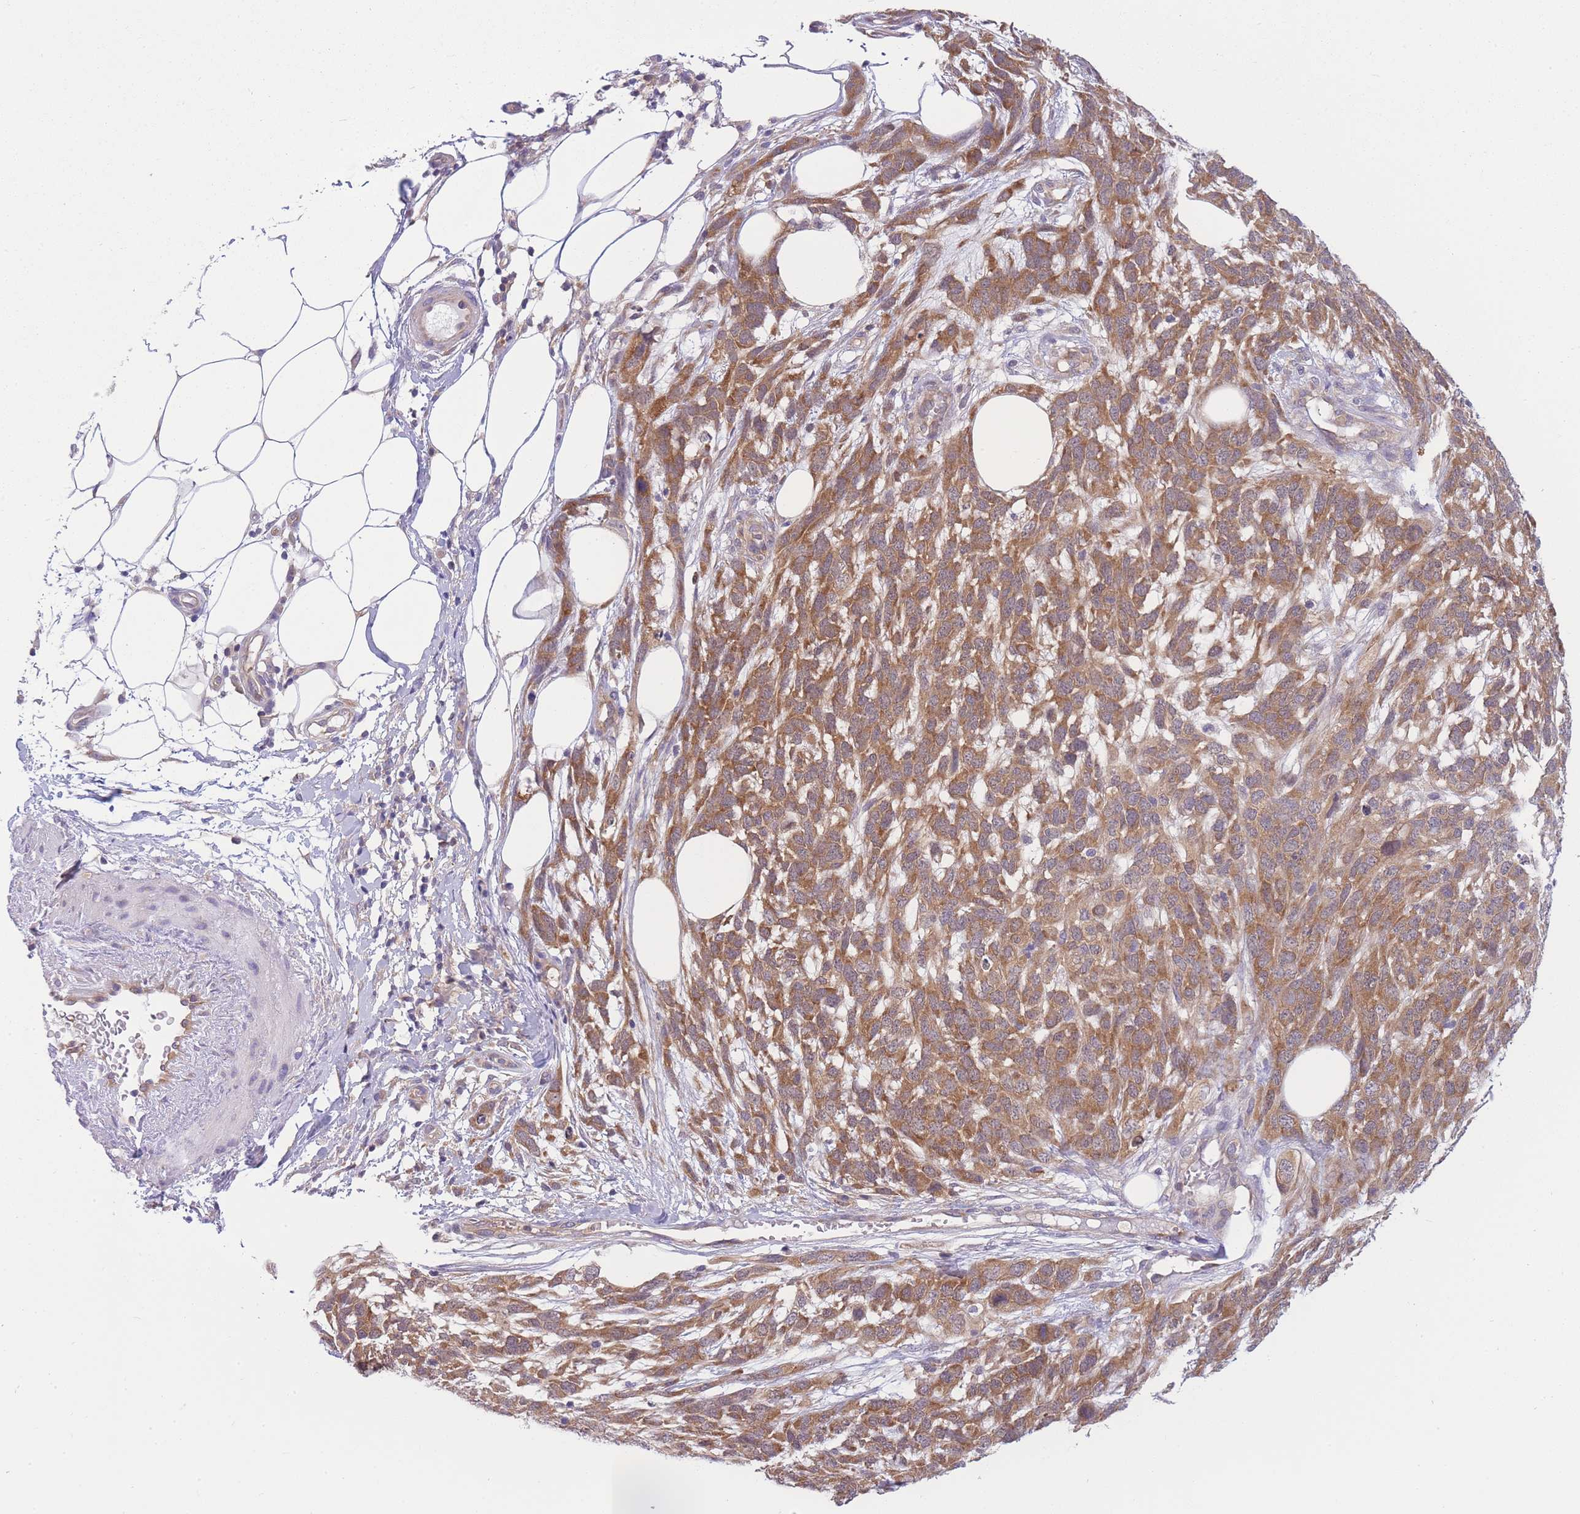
{"staining": {"intensity": "moderate", "quantity": ">75%", "location": "cytoplasmic/membranous"}, "tissue": "melanoma", "cell_type": "Tumor cells", "image_type": "cancer", "snomed": [{"axis": "morphology", "description": "Normal morphology"}, {"axis": "morphology", "description": "Malignant melanoma, NOS"}, {"axis": "topography", "description": "Skin"}], "caption": "A high-resolution histopathology image shows immunohistochemistry staining of melanoma, which shows moderate cytoplasmic/membranous expression in approximately >75% of tumor cells.", "gene": "PFDN6", "patient": {"sex": "female", "age": 72}}